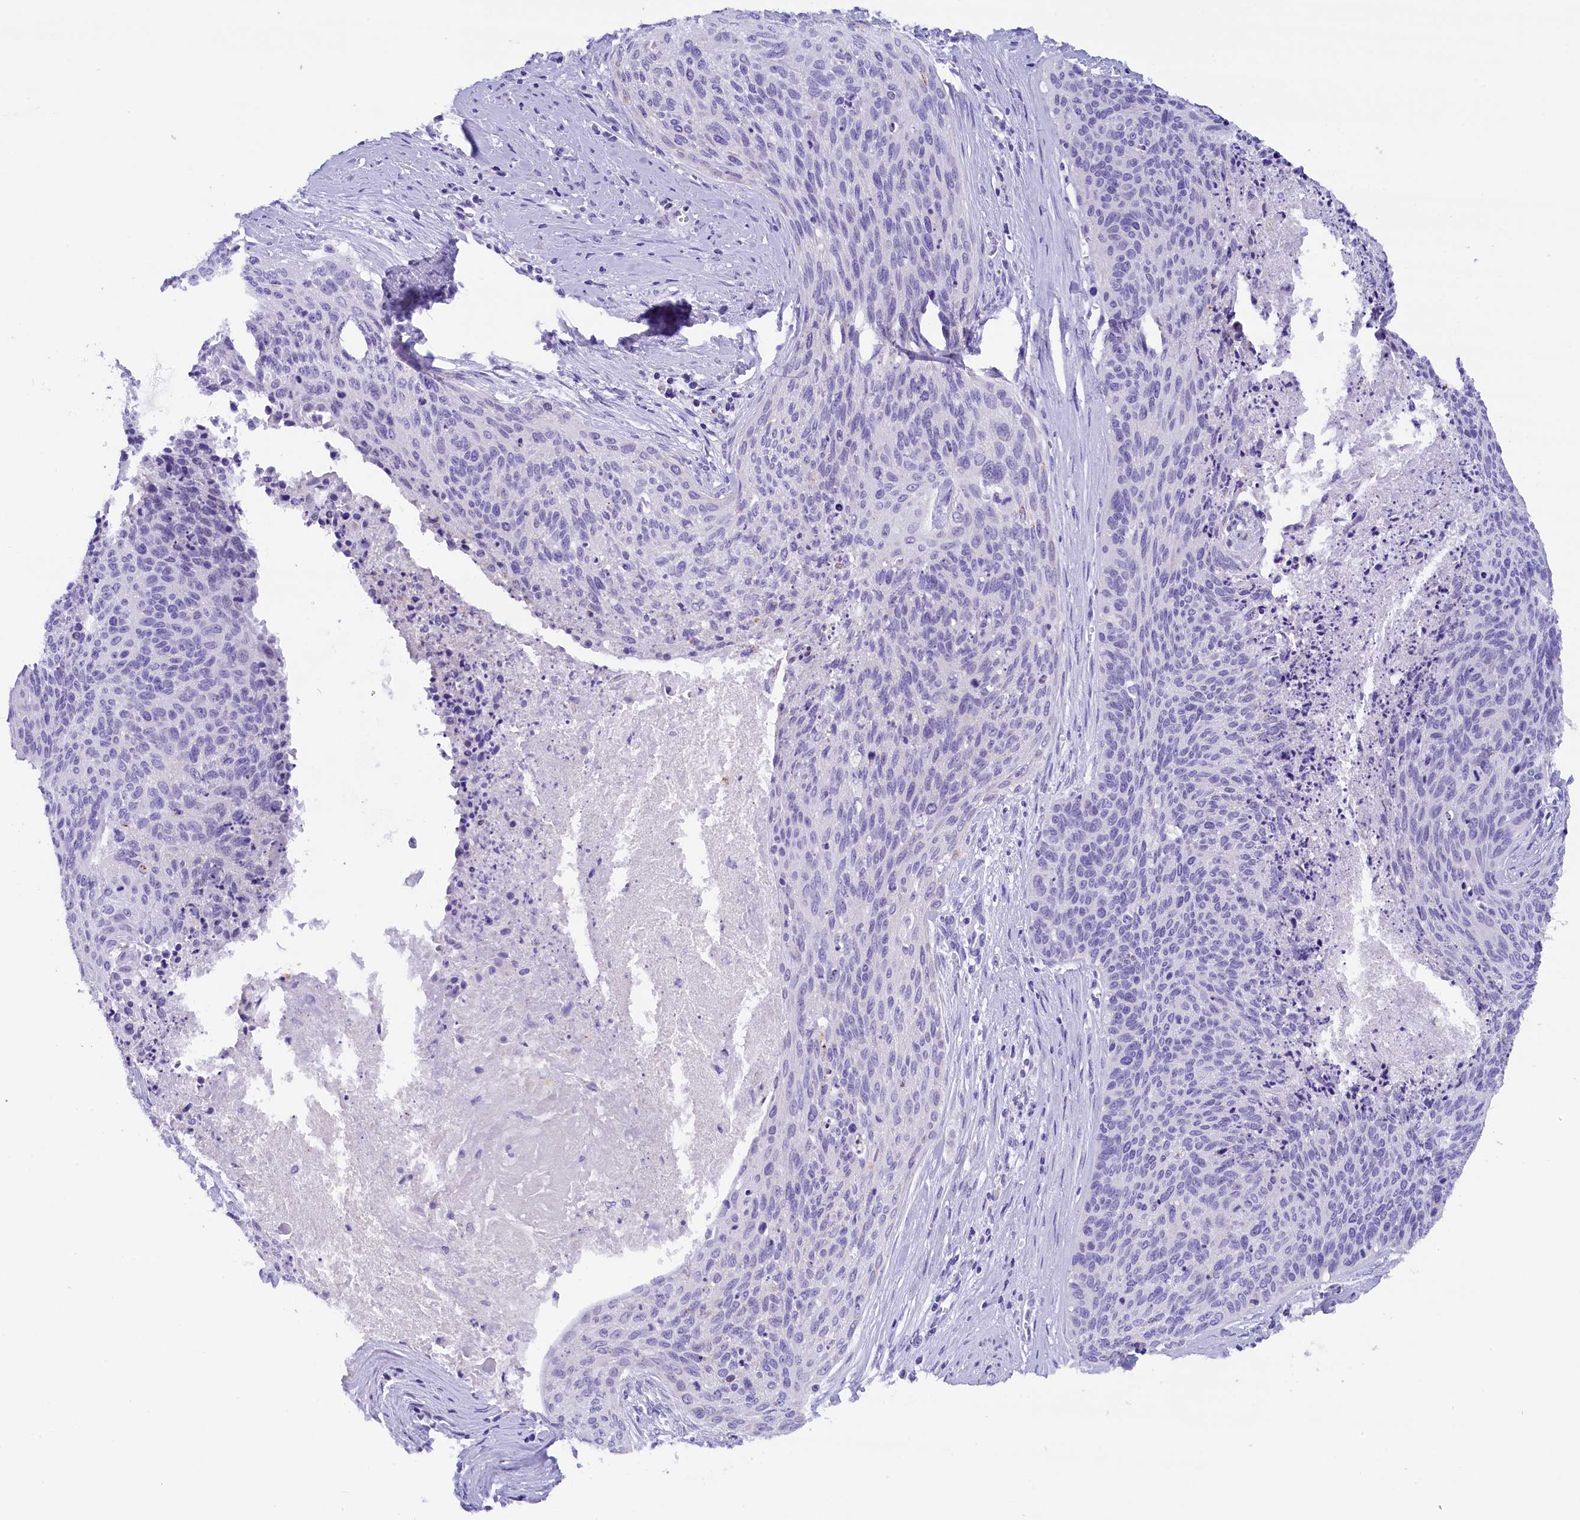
{"staining": {"intensity": "negative", "quantity": "none", "location": "none"}, "tissue": "cervical cancer", "cell_type": "Tumor cells", "image_type": "cancer", "snomed": [{"axis": "morphology", "description": "Squamous cell carcinoma, NOS"}, {"axis": "topography", "description": "Cervix"}], "caption": "Cervical cancer (squamous cell carcinoma) was stained to show a protein in brown. There is no significant positivity in tumor cells.", "gene": "ABAT", "patient": {"sex": "female", "age": 55}}